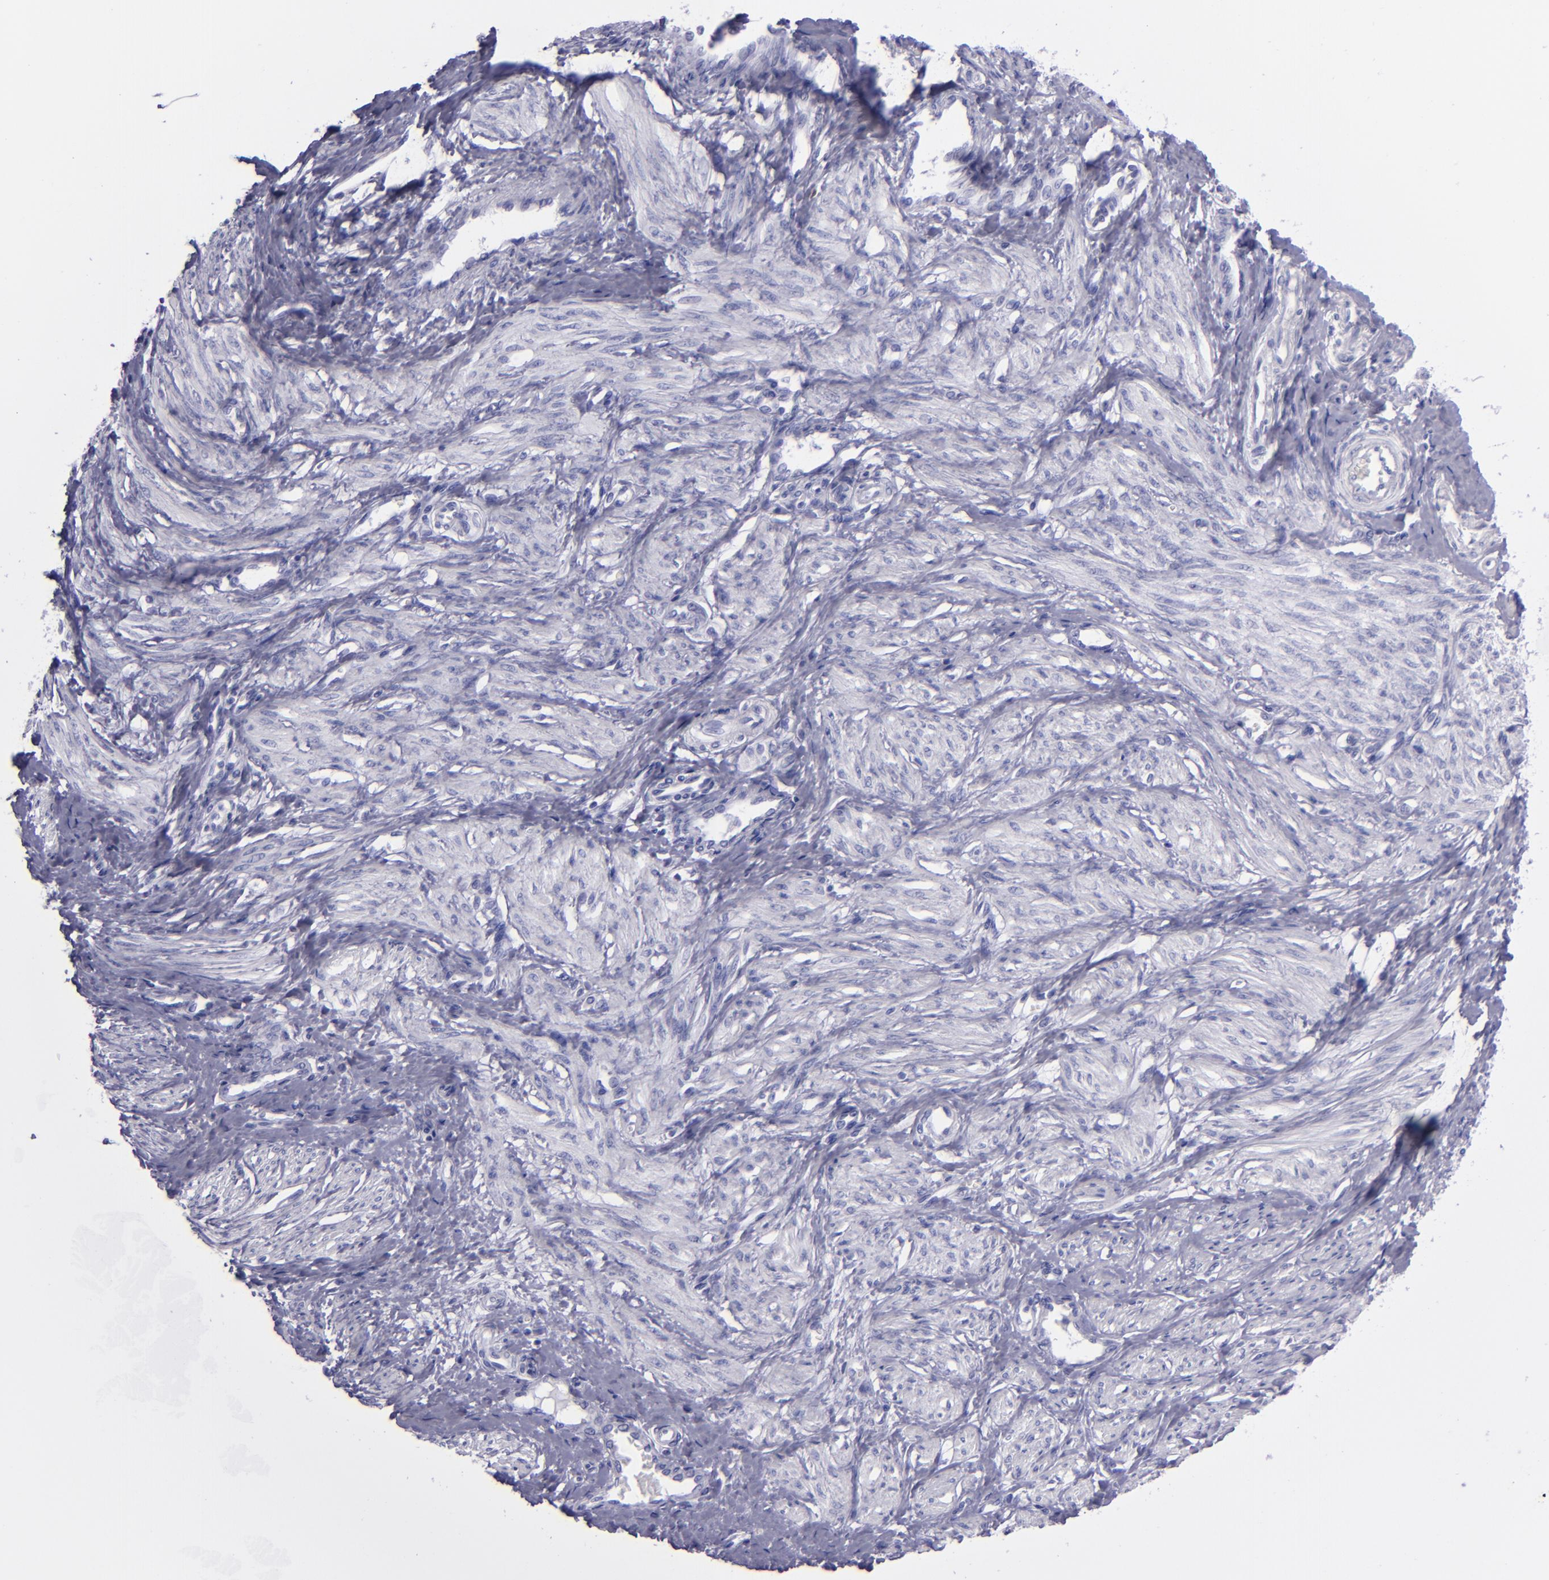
{"staining": {"intensity": "negative", "quantity": "none", "location": "none"}, "tissue": "smooth muscle", "cell_type": "Smooth muscle cells", "image_type": "normal", "snomed": [{"axis": "morphology", "description": "Normal tissue, NOS"}, {"axis": "topography", "description": "Smooth muscle"}, {"axis": "topography", "description": "Uterus"}], "caption": "This is an immunohistochemistry photomicrograph of unremarkable human smooth muscle. There is no expression in smooth muscle cells.", "gene": "TOP2A", "patient": {"sex": "female", "age": 39}}